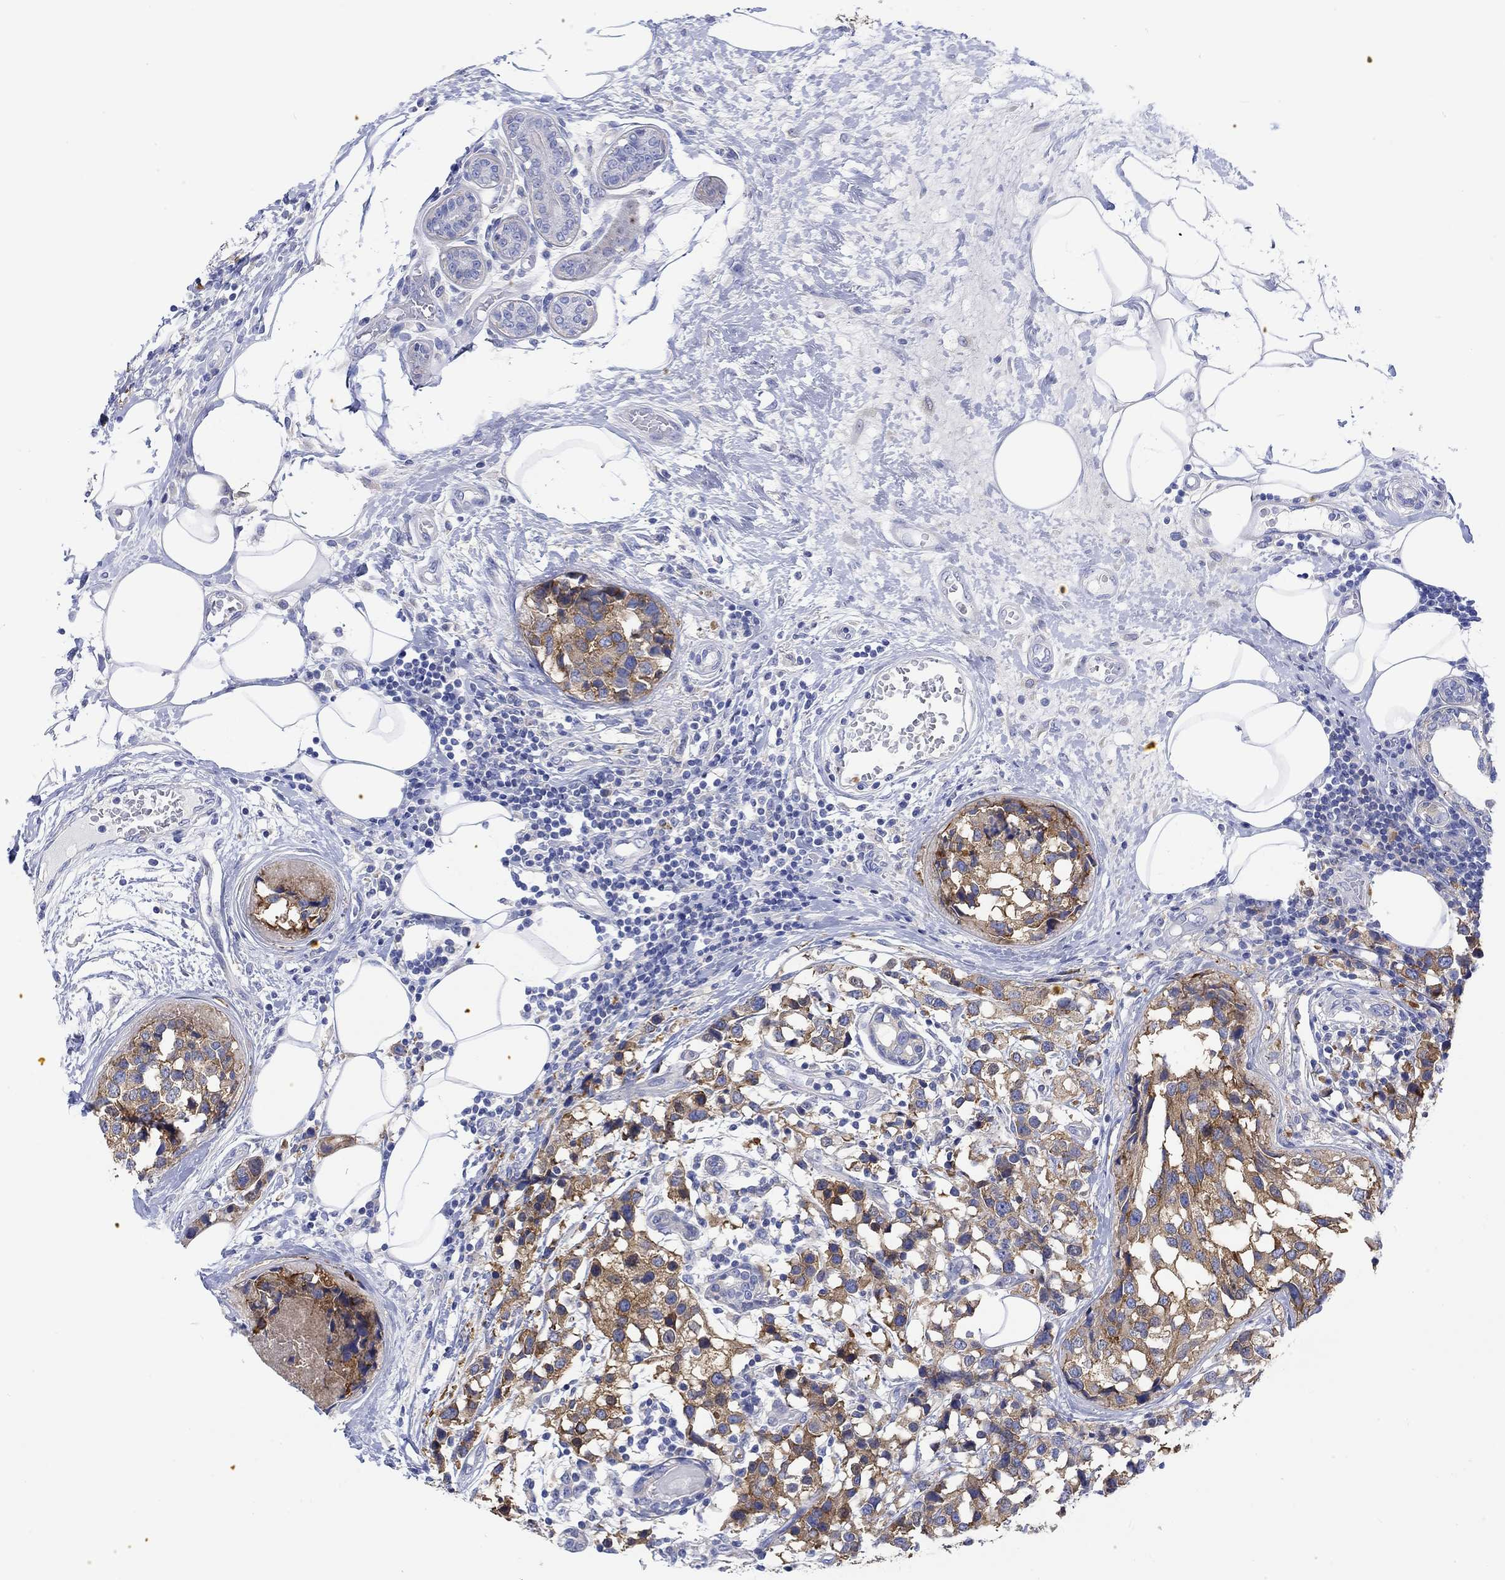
{"staining": {"intensity": "strong", "quantity": ">75%", "location": "cytoplasmic/membranous"}, "tissue": "breast cancer", "cell_type": "Tumor cells", "image_type": "cancer", "snomed": [{"axis": "morphology", "description": "Lobular carcinoma"}, {"axis": "topography", "description": "Breast"}], "caption": "IHC (DAB (3,3'-diaminobenzidine)) staining of human breast lobular carcinoma shows strong cytoplasmic/membranous protein staining in approximately >75% of tumor cells. The staining was performed using DAB (3,3'-diaminobenzidine) to visualize the protein expression in brown, while the nuclei were stained in blue with hematoxylin (Magnification: 20x).", "gene": "REEP6", "patient": {"sex": "female", "age": 59}}